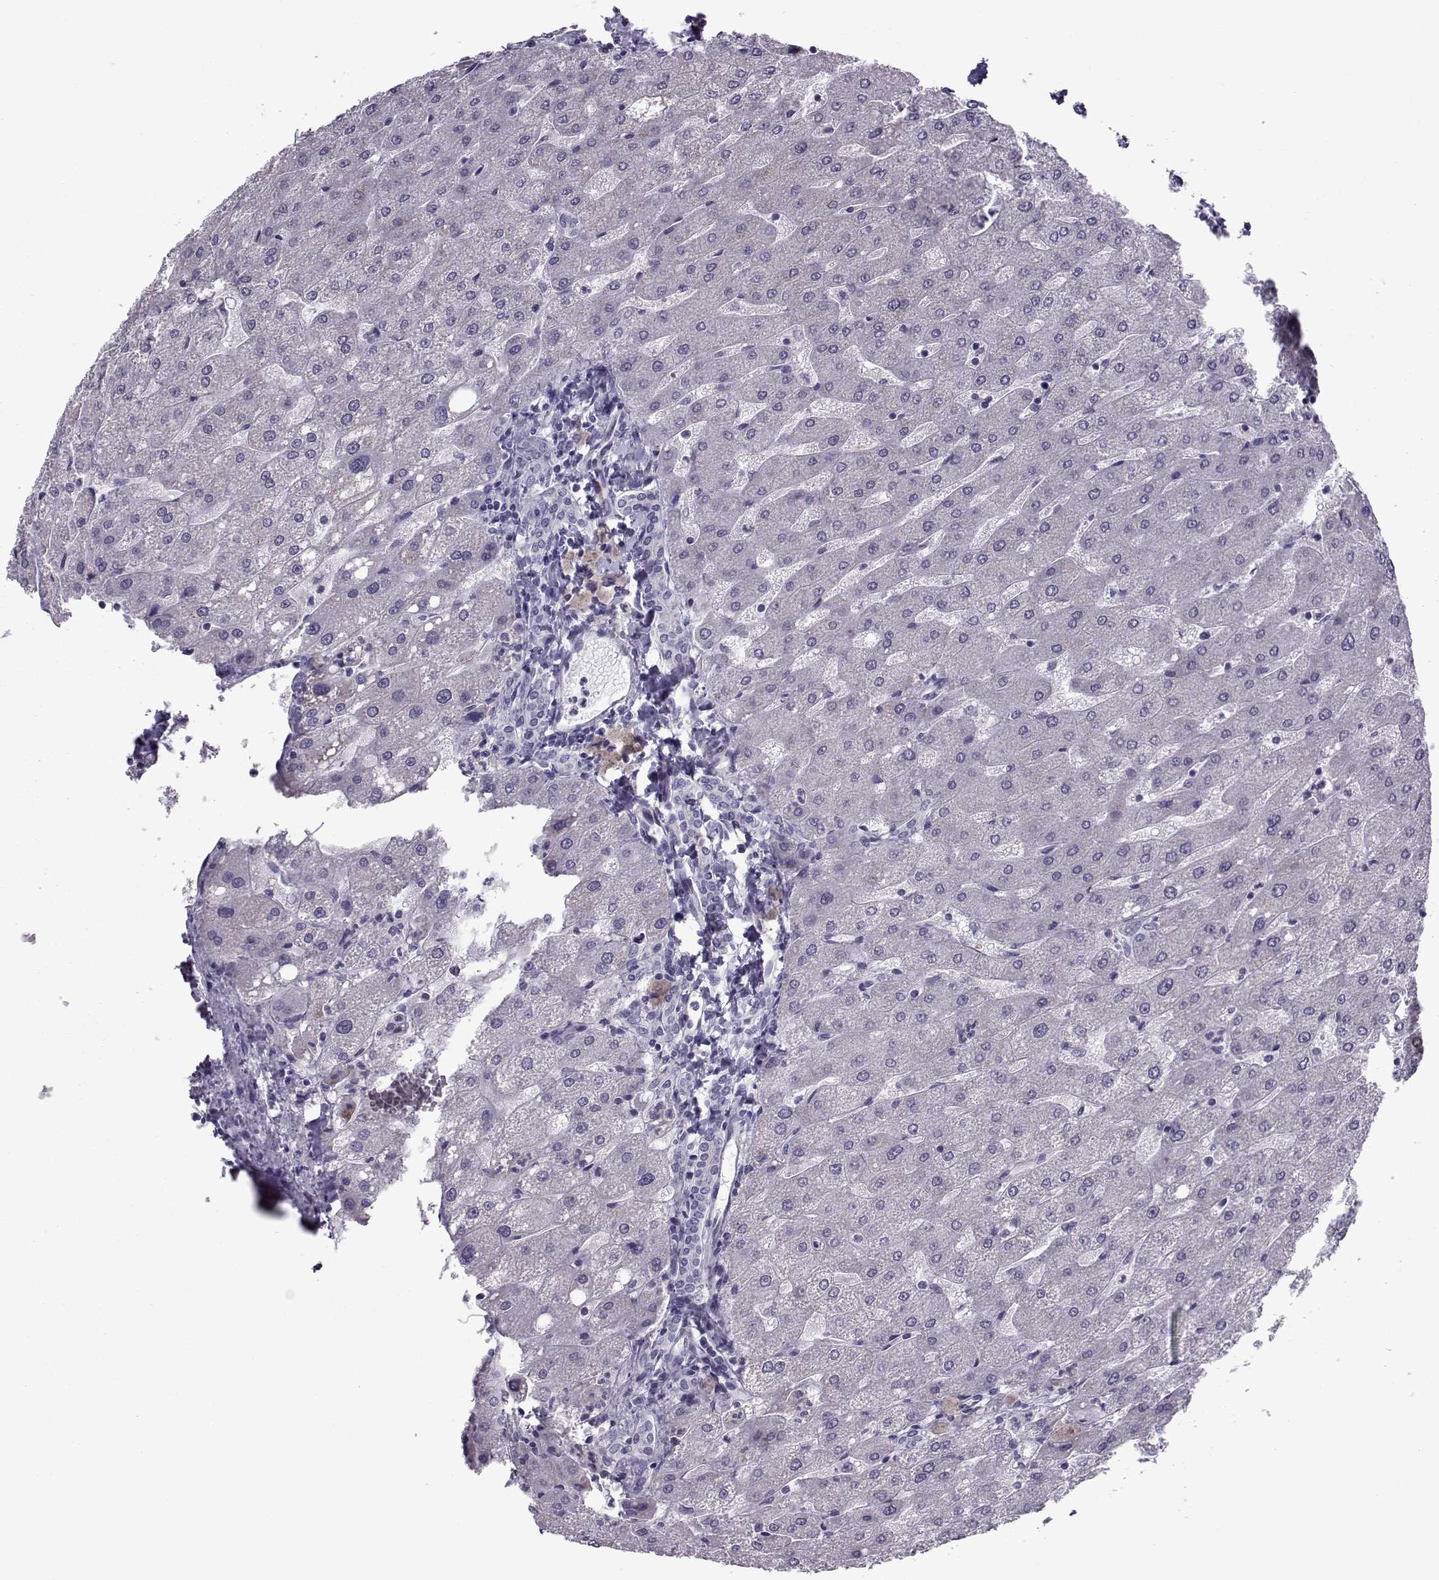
{"staining": {"intensity": "negative", "quantity": "none", "location": "none"}, "tissue": "liver", "cell_type": "Cholangiocytes", "image_type": "normal", "snomed": [{"axis": "morphology", "description": "Normal tissue, NOS"}, {"axis": "topography", "description": "Liver"}], "caption": "Cholangiocytes show no significant expression in unremarkable liver.", "gene": "ASRGL1", "patient": {"sex": "male", "age": 67}}